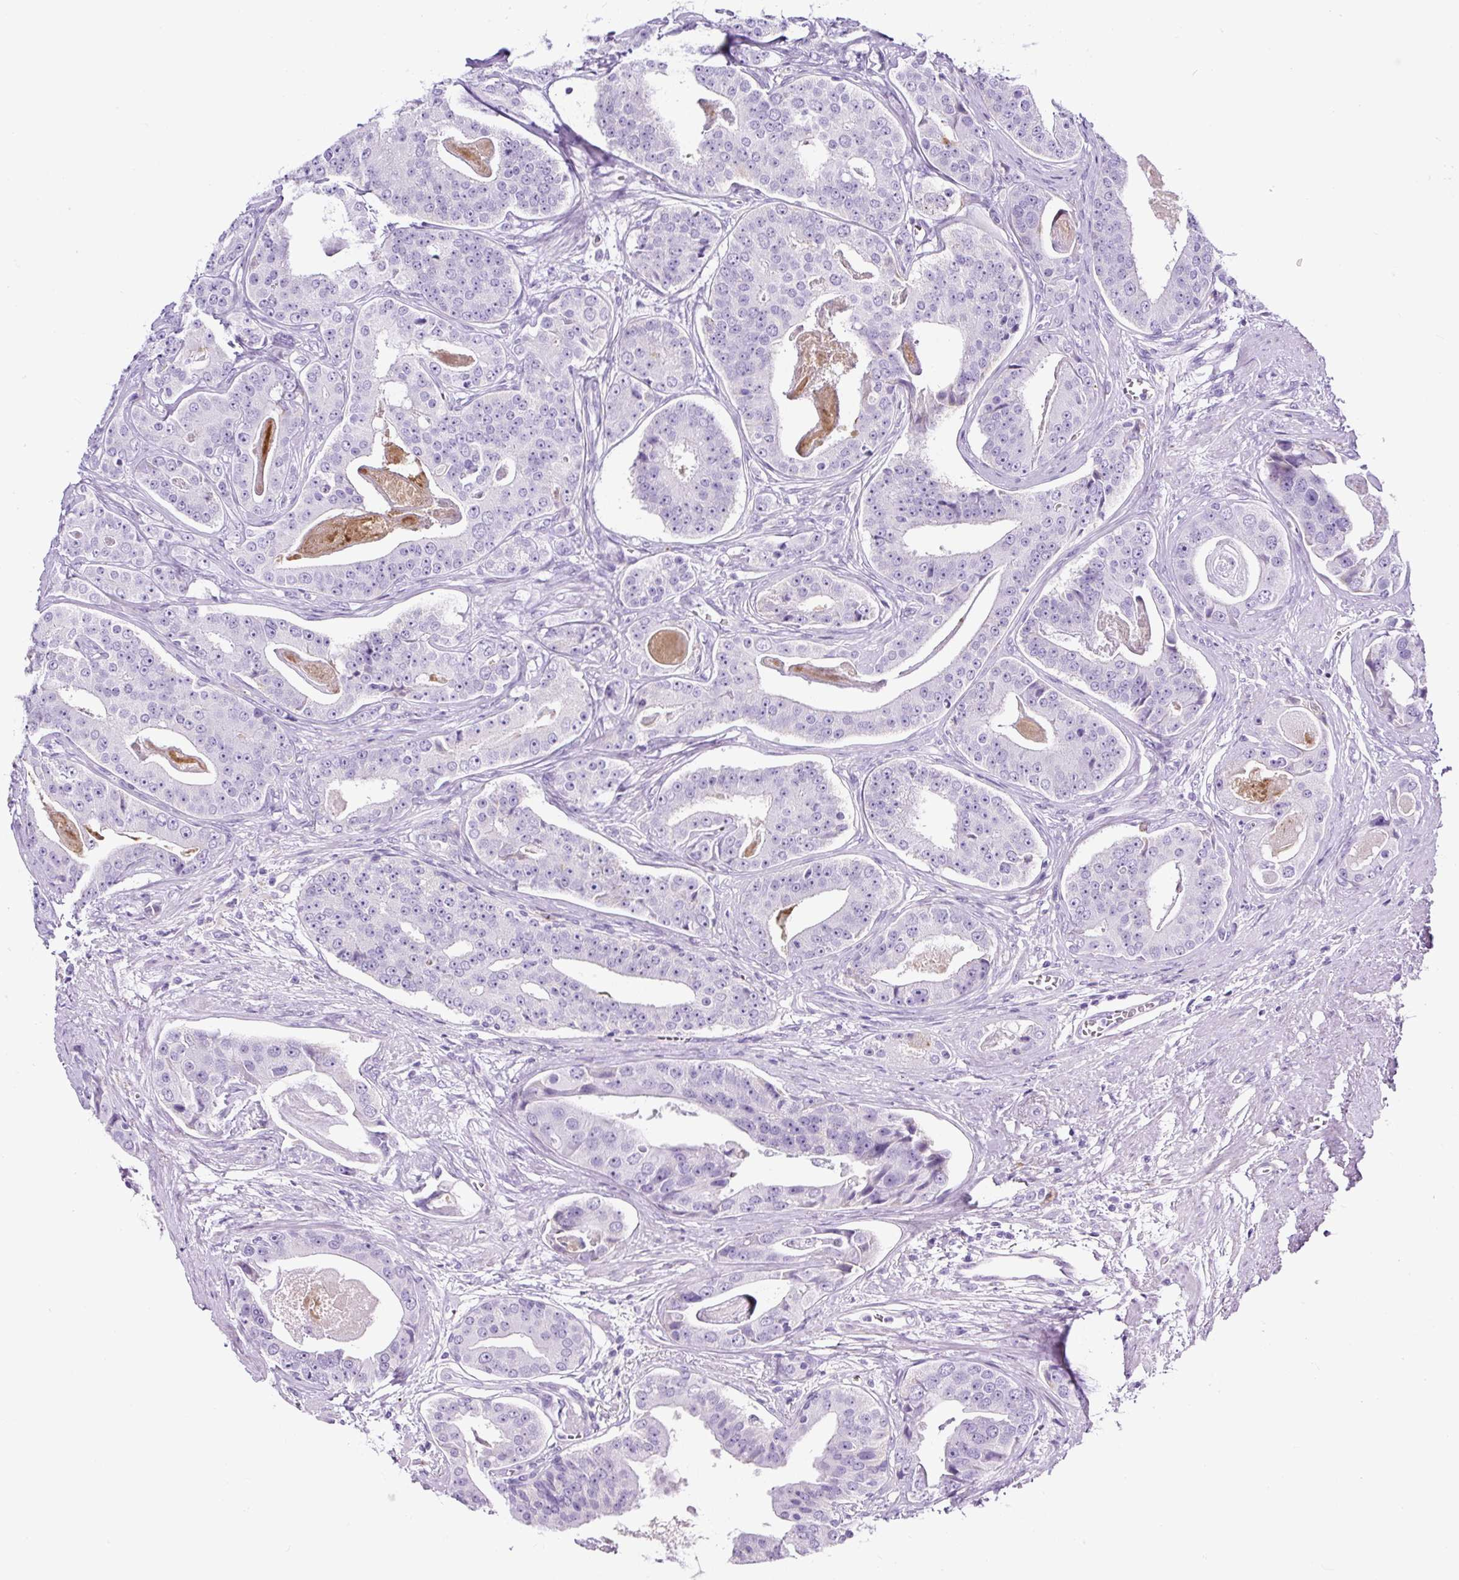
{"staining": {"intensity": "negative", "quantity": "none", "location": "none"}, "tissue": "prostate cancer", "cell_type": "Tumor cells", "image_type": "cancer", "snomed": [{"axis": "morphology", "description": "Adenocarcinoma, High grade"}, {"axis": "topography", "description": "Prostate"}], "caption": "Human prostate high-grade adenocarcinoma stained for a protein using IHC exhibits no staining in tumor cells.", "gene": "TMEM200B", "patient": {"sex": "male", "age": 71}}